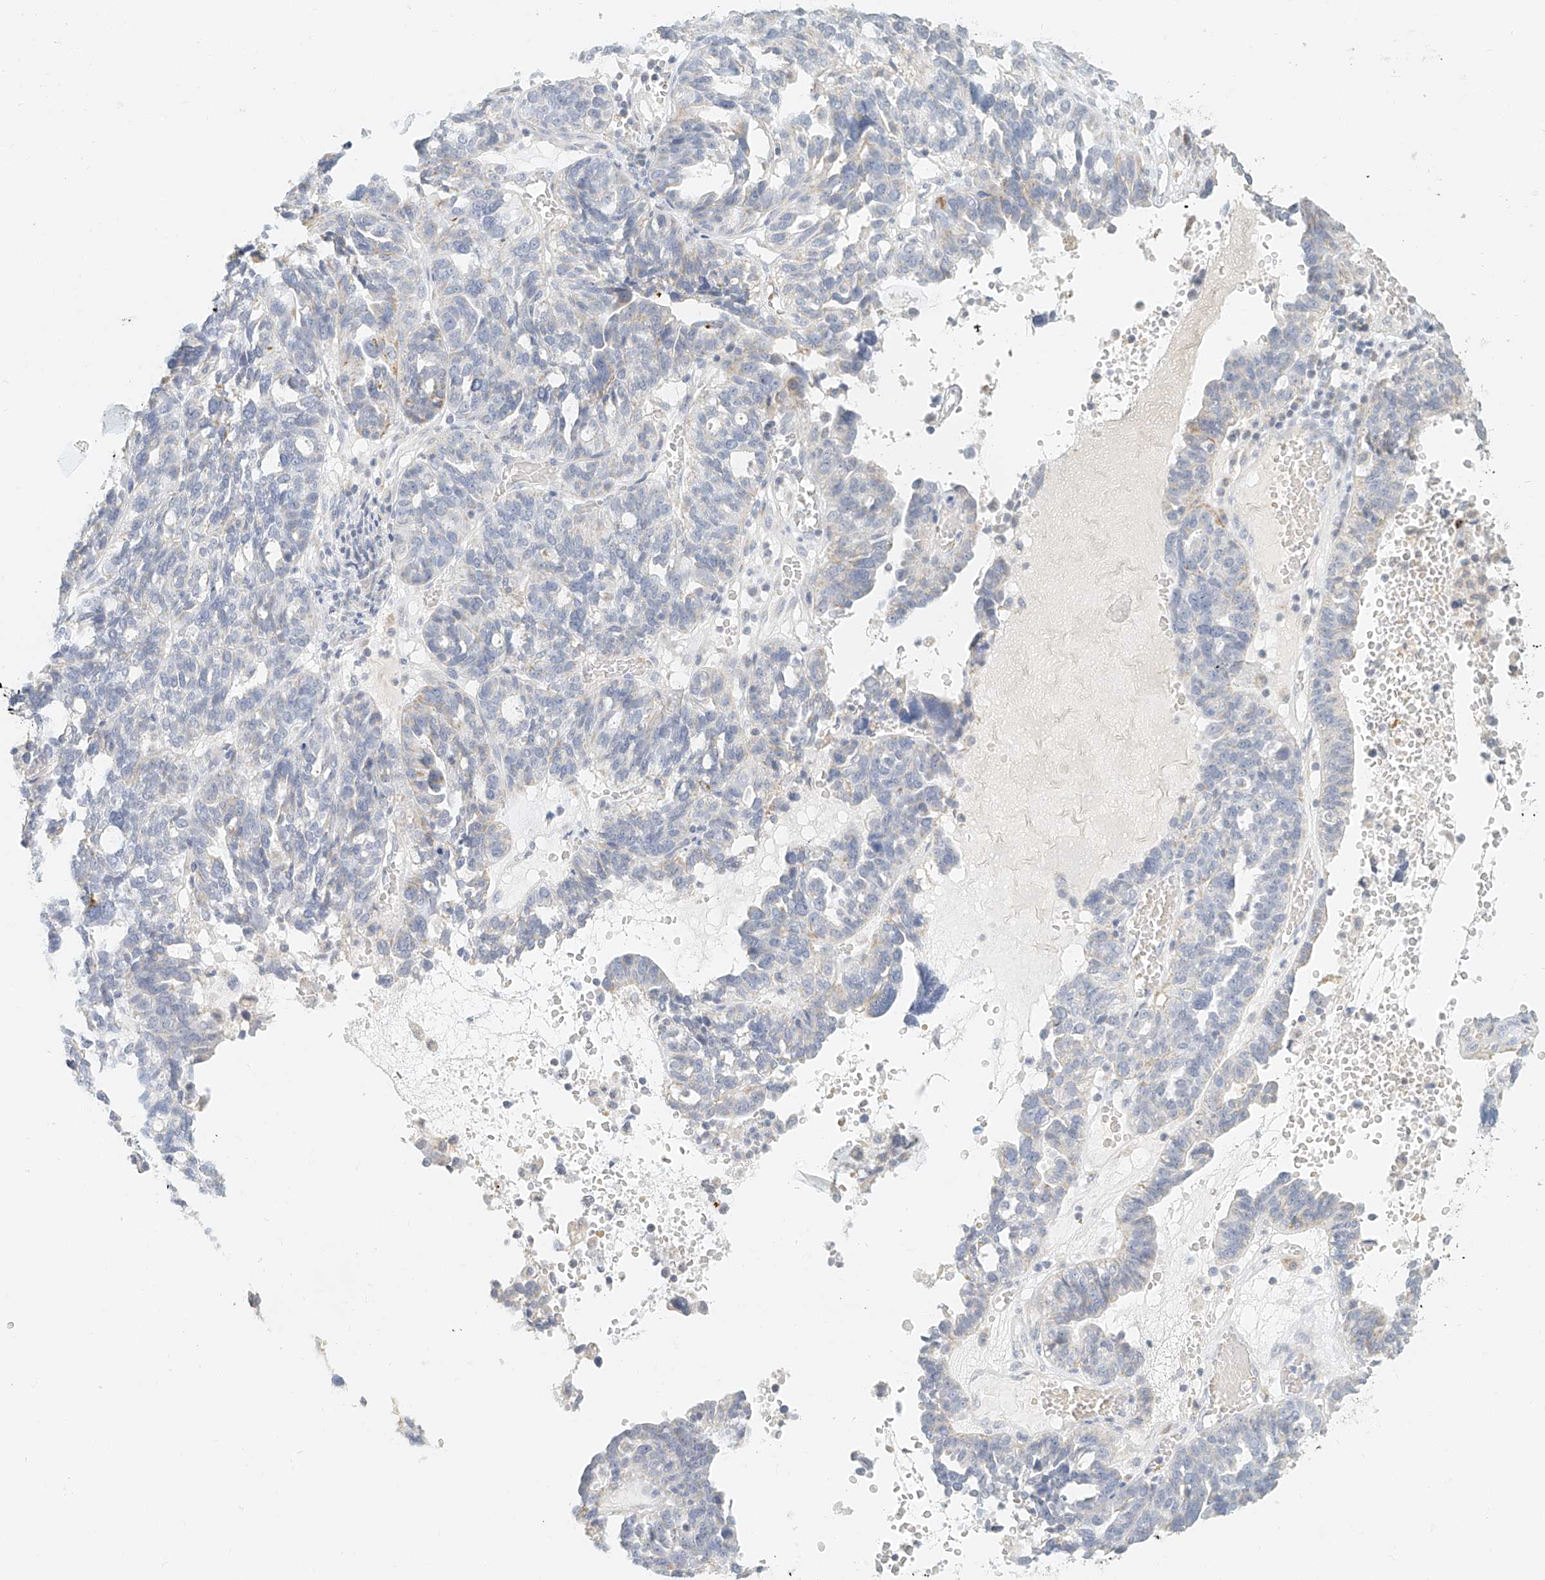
{"staining": {"intensity": "negative", "quantity": "none", "location": "none"}, "tissue": "ovarian cancer", "cell_type": "Tumor cells", "image_type": "cancer", "snomed": [{"axis": "morphology", "description": "Cystadenocarcinoma, serous, NOS"}, {"axis": "topography", "description": "Ovary"}], "caption": "This is an IHC image of human serous cystadenocarcinoma (ovarian). There is no expression in tumor cells.", "gene": "CXorf58", "patient": {"sex": "female", "age": 59}}